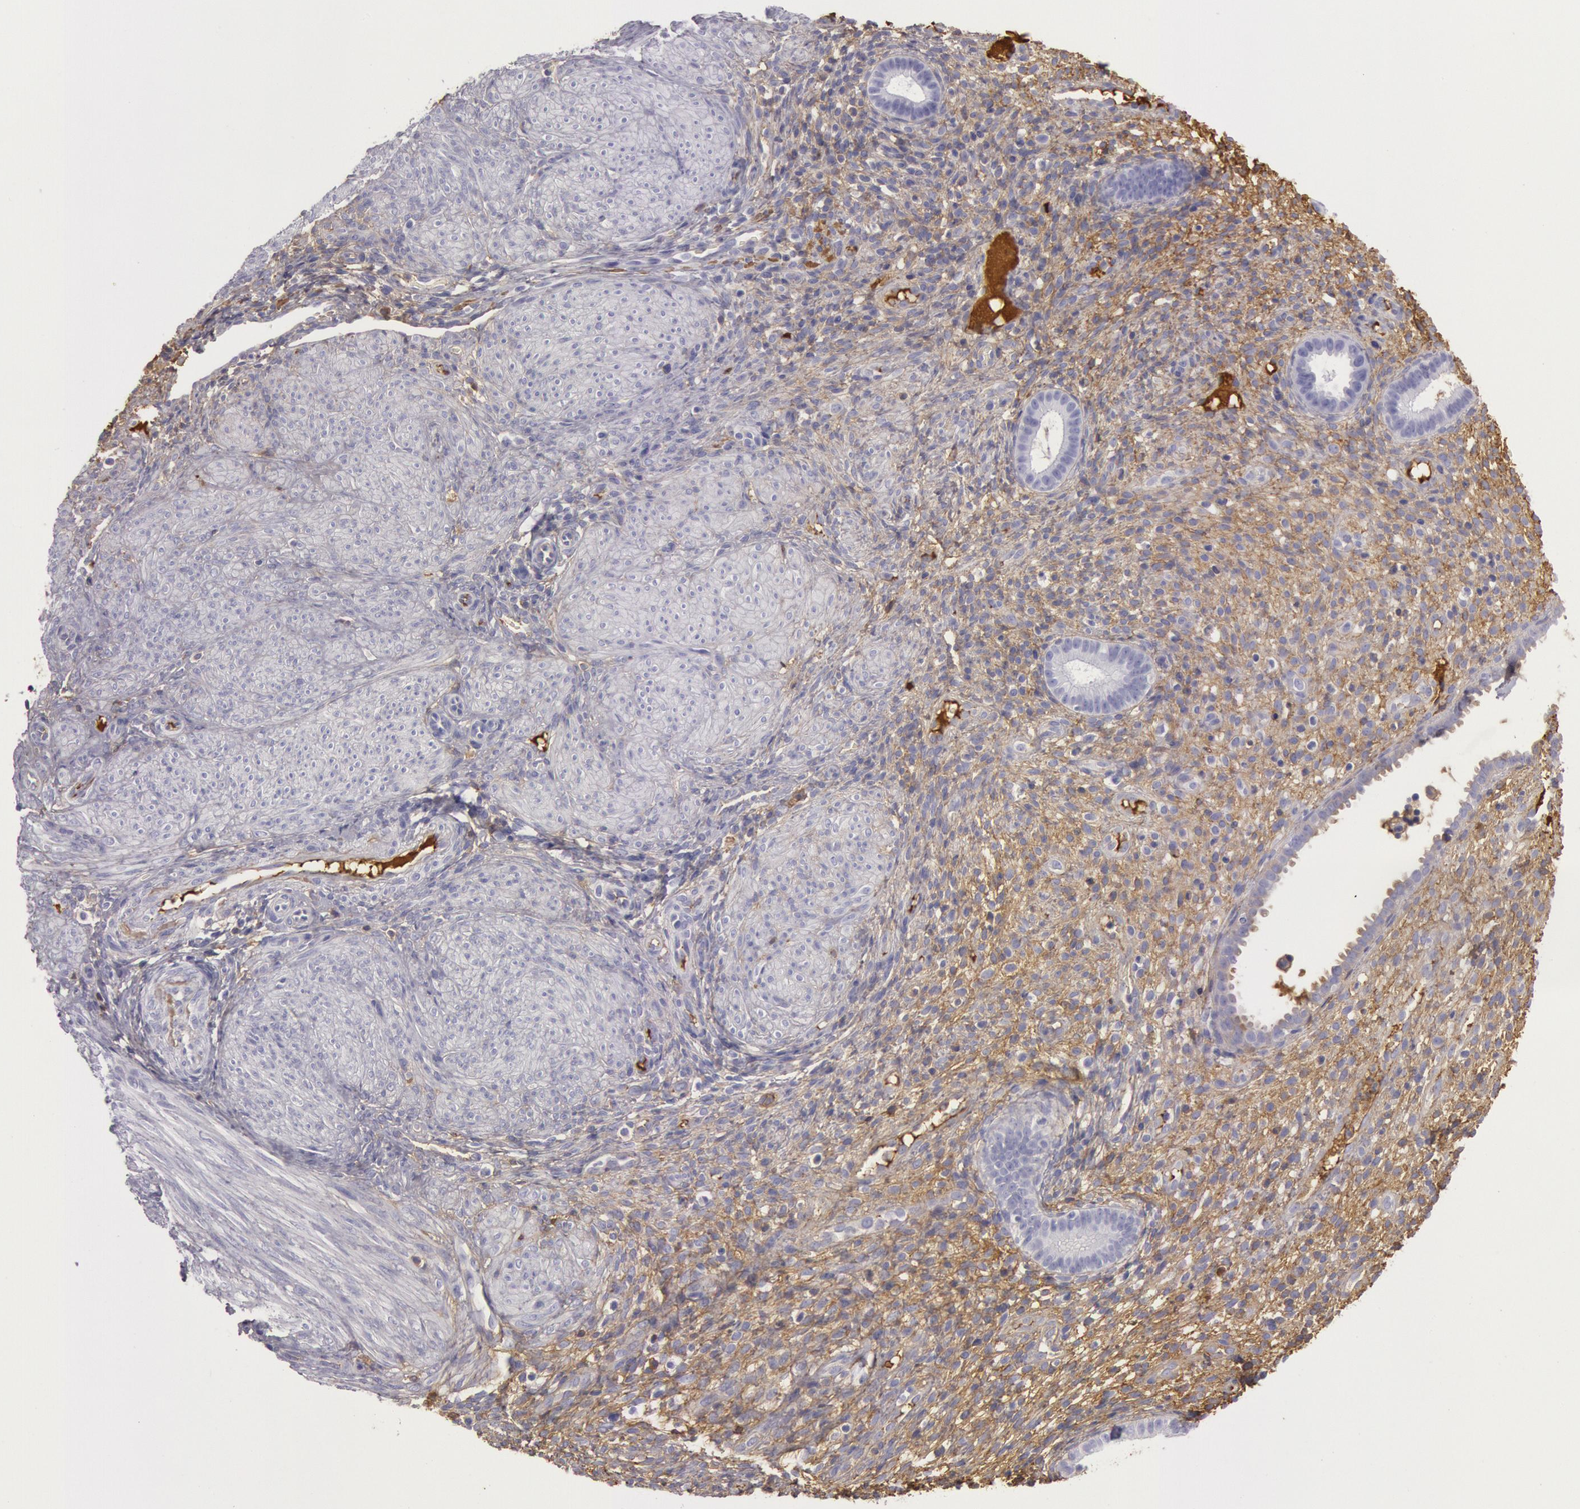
{"staining": {"intensity": "moderate", "quantity": "25%-75%", "location": "cytoplasmic/membranous"}, "tissue": "endometrium", "cell_type": "Cells in endometrial stroma", "image_type": "normal", "snomed": [{"axis": "morphology", "description": "Normal tissue, NOS"}, {"axis": "topography", "description": "Endometrium"}], "caption": "Moderate cytoplasmic/membranous protein positivity is appreciated in about 25%-75% of cells in endometrial stroma in endometrium. The staining is performed using DAB brown chromogen to label protein expression. The nuclei are counter-stained blue using hematoxylin.", "gene": "IGHG1", "patient": {"sex": "female", "age": 72}}